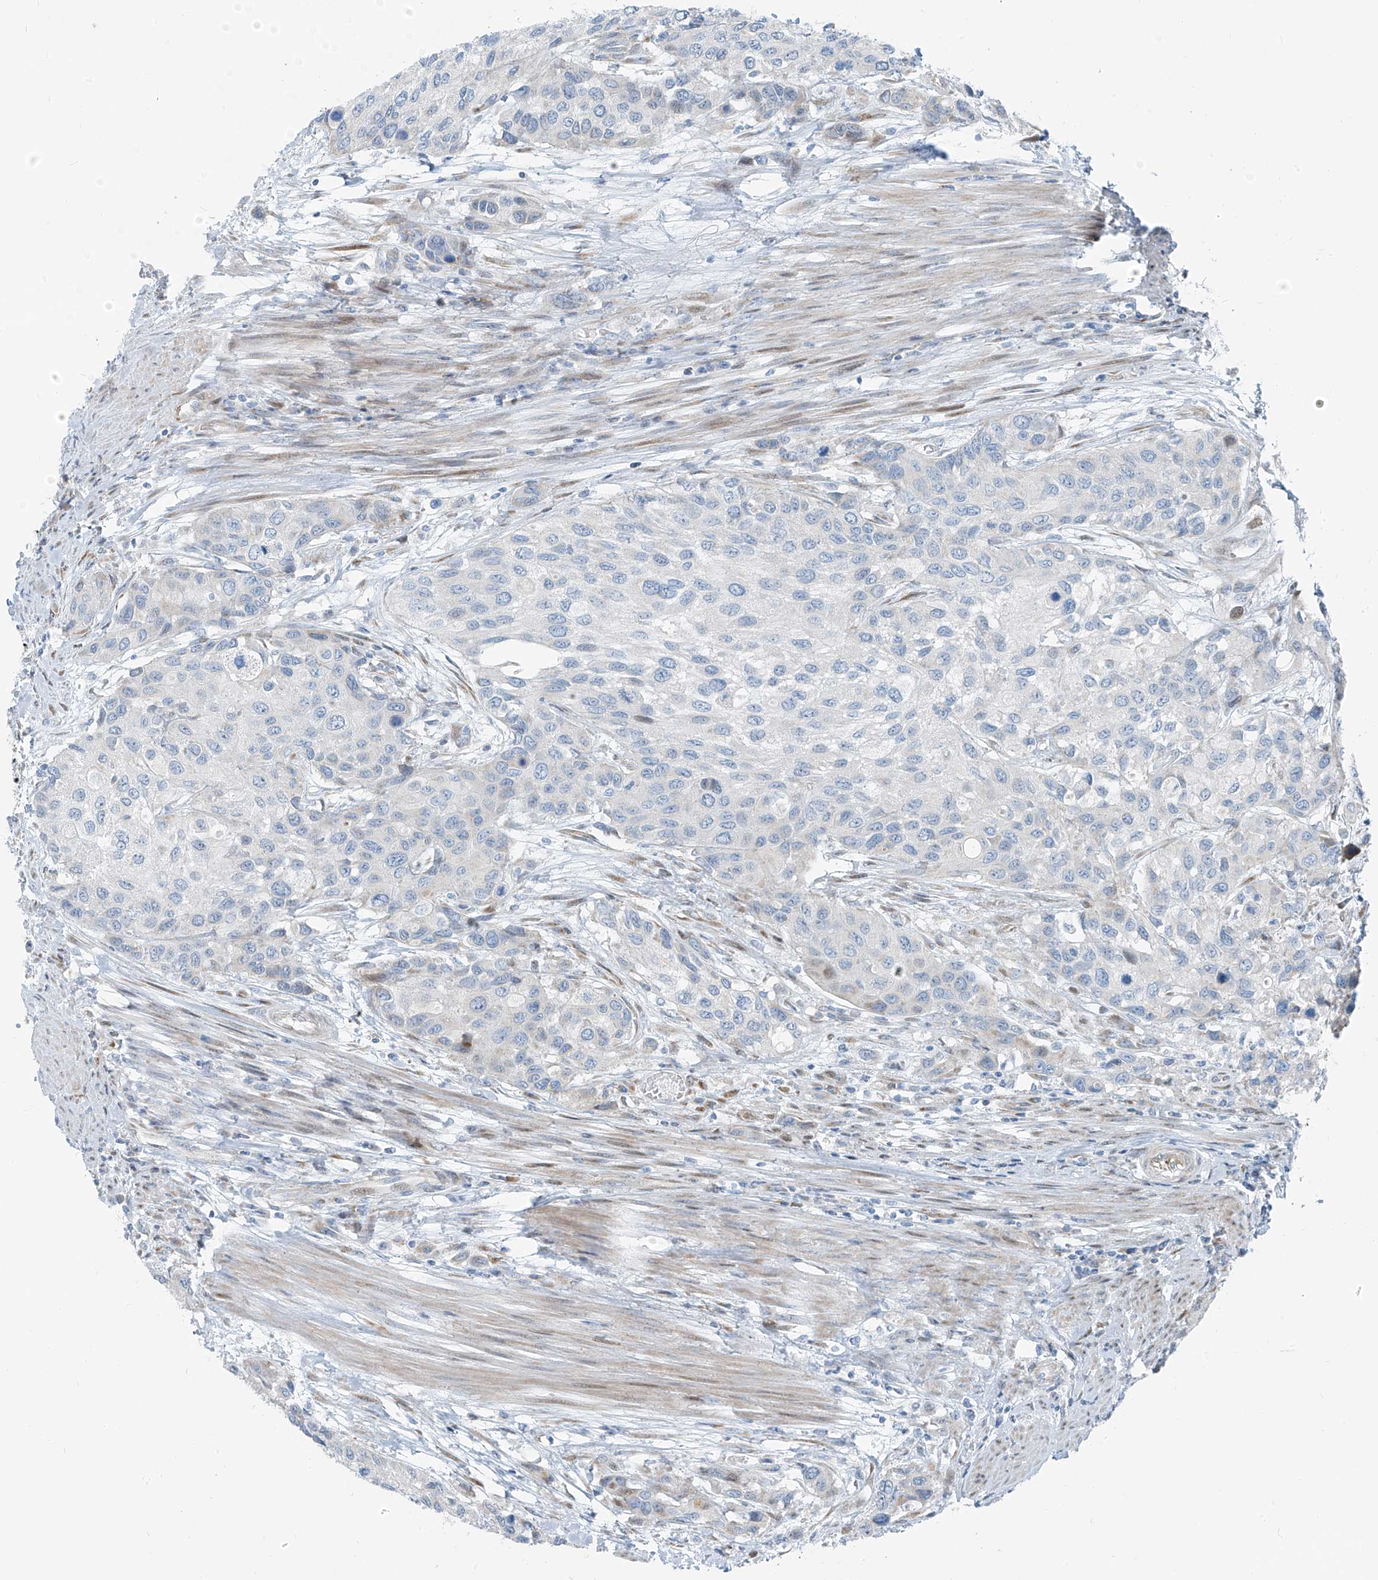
{"staining": {"intensity": "negative", "quantity": "none", "location": "none"}, "tissue": "urothelial cancer", "cell_type": "Tumor cells", "image_type": "cancer", "snomed": [{"axis": "morphology", "description": "Normal tissue, NOS"}, {"axis": "morphology", "description": "Urothelial carcinoma, High grade"}, {"axis": "topography", "description": "Vascular tissue"}, {"axis": "topography", "description": "Urinary bladder"}], "caption": "DAB immunohistochemical staining of urothelial cancer shows no significant staining in tumor cells. (DAB immunohistochemistry (IHC) with hematoxylin counter stain).", "gene": "HIC2", "patient": {"sex": "female", "age": 56}}